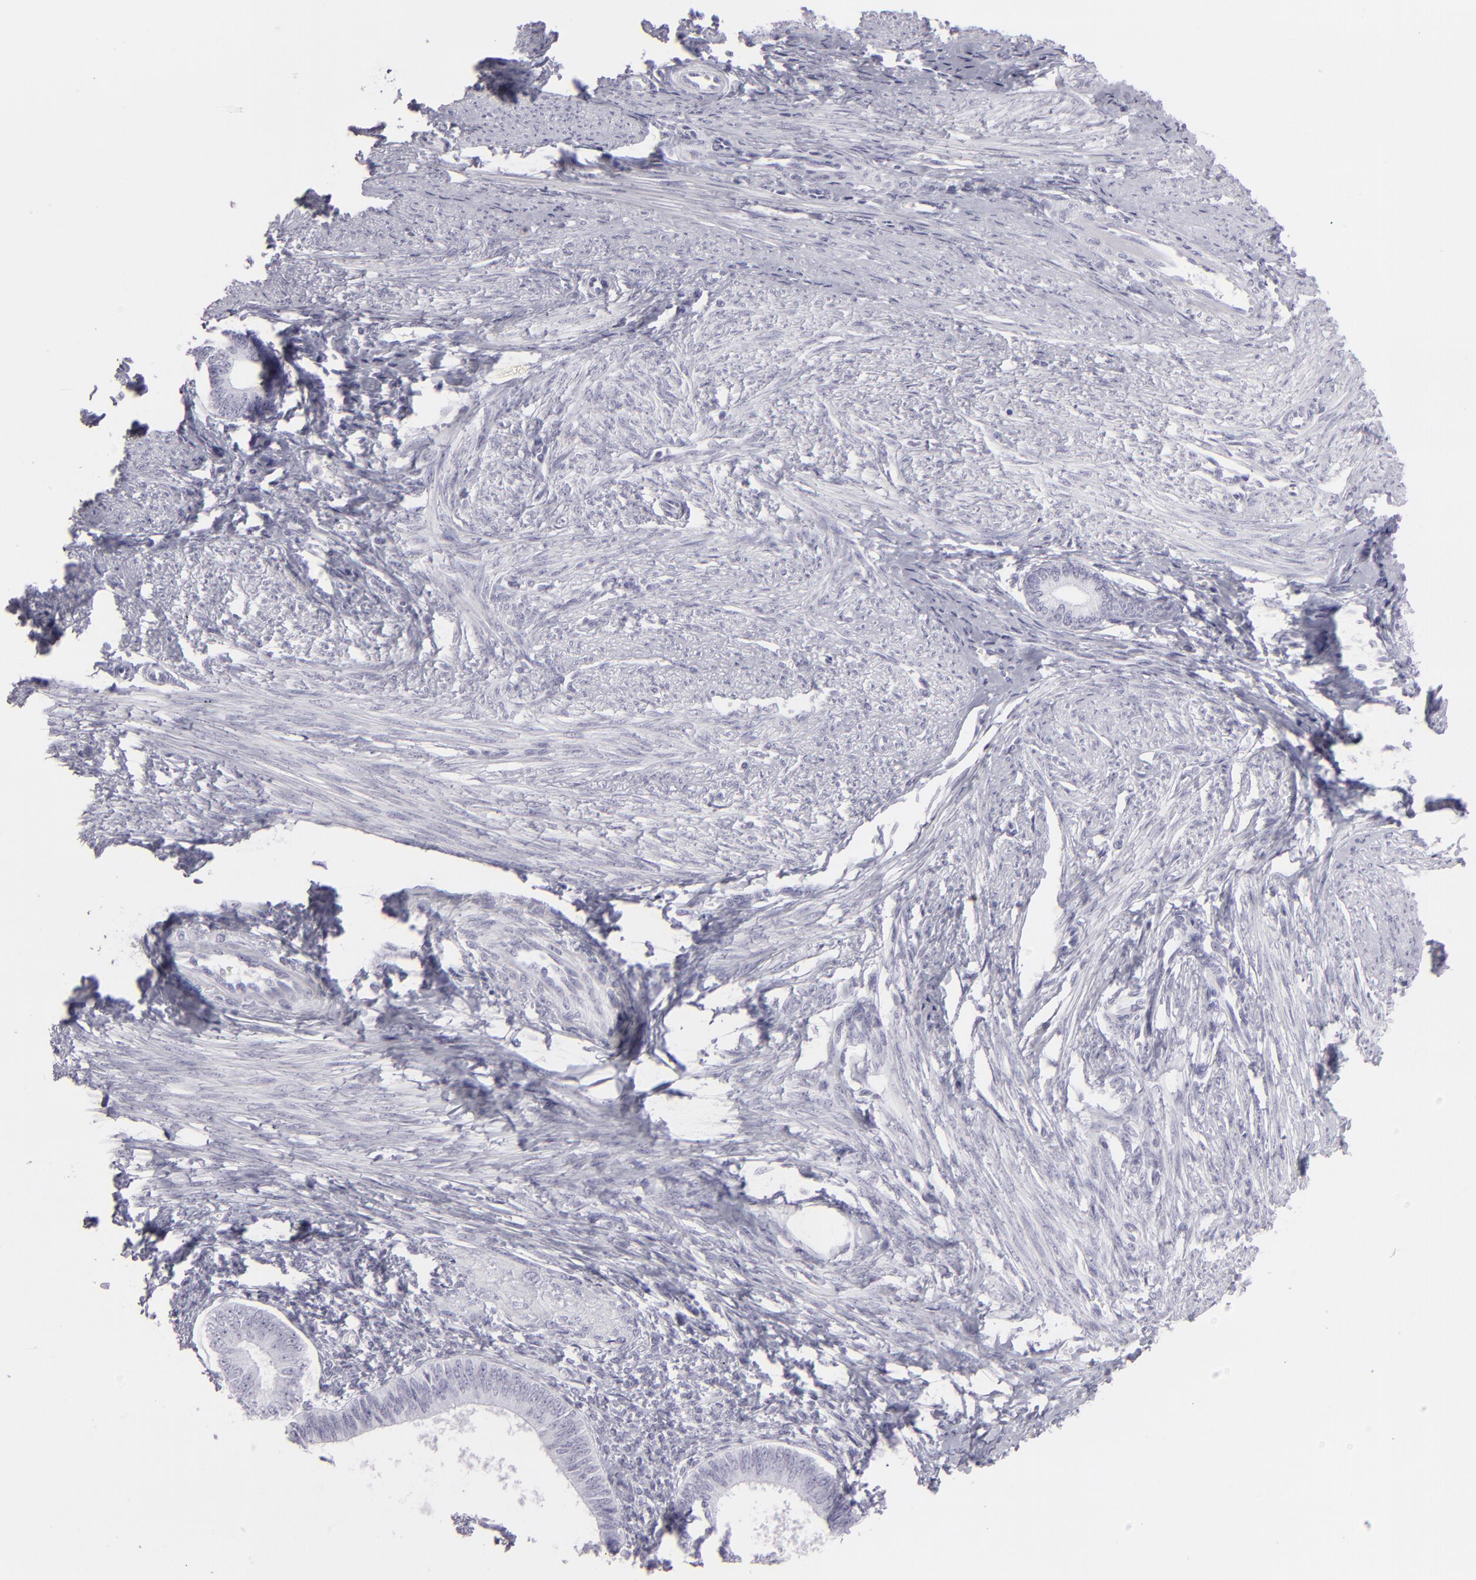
{"staining": {"intensity": "negative", "quantity": "none", "location": "none"}, "tissue": "endometrial cancer", "cell_type": "Tumor cells", "image_type": "cancer", "snomed": [{"axis": "morphology", "description": "Adenocarcinoma, NOS"}, {"axis": "topography", "description": "Endometrium"}], "caption": "DAB (3,3'-diaminobenzidine) immunohistochemical staining of adenocarcinoma (endometrial) exhibits no significant staining in tumor cells. The staining was performed using DAB to visualize the protein expression in brown, while the nuclei were stained in blue with hematoxylin (Magnification: 20x).", "gene": "FLG", "patient": {"sex": "female", "age": 63}}